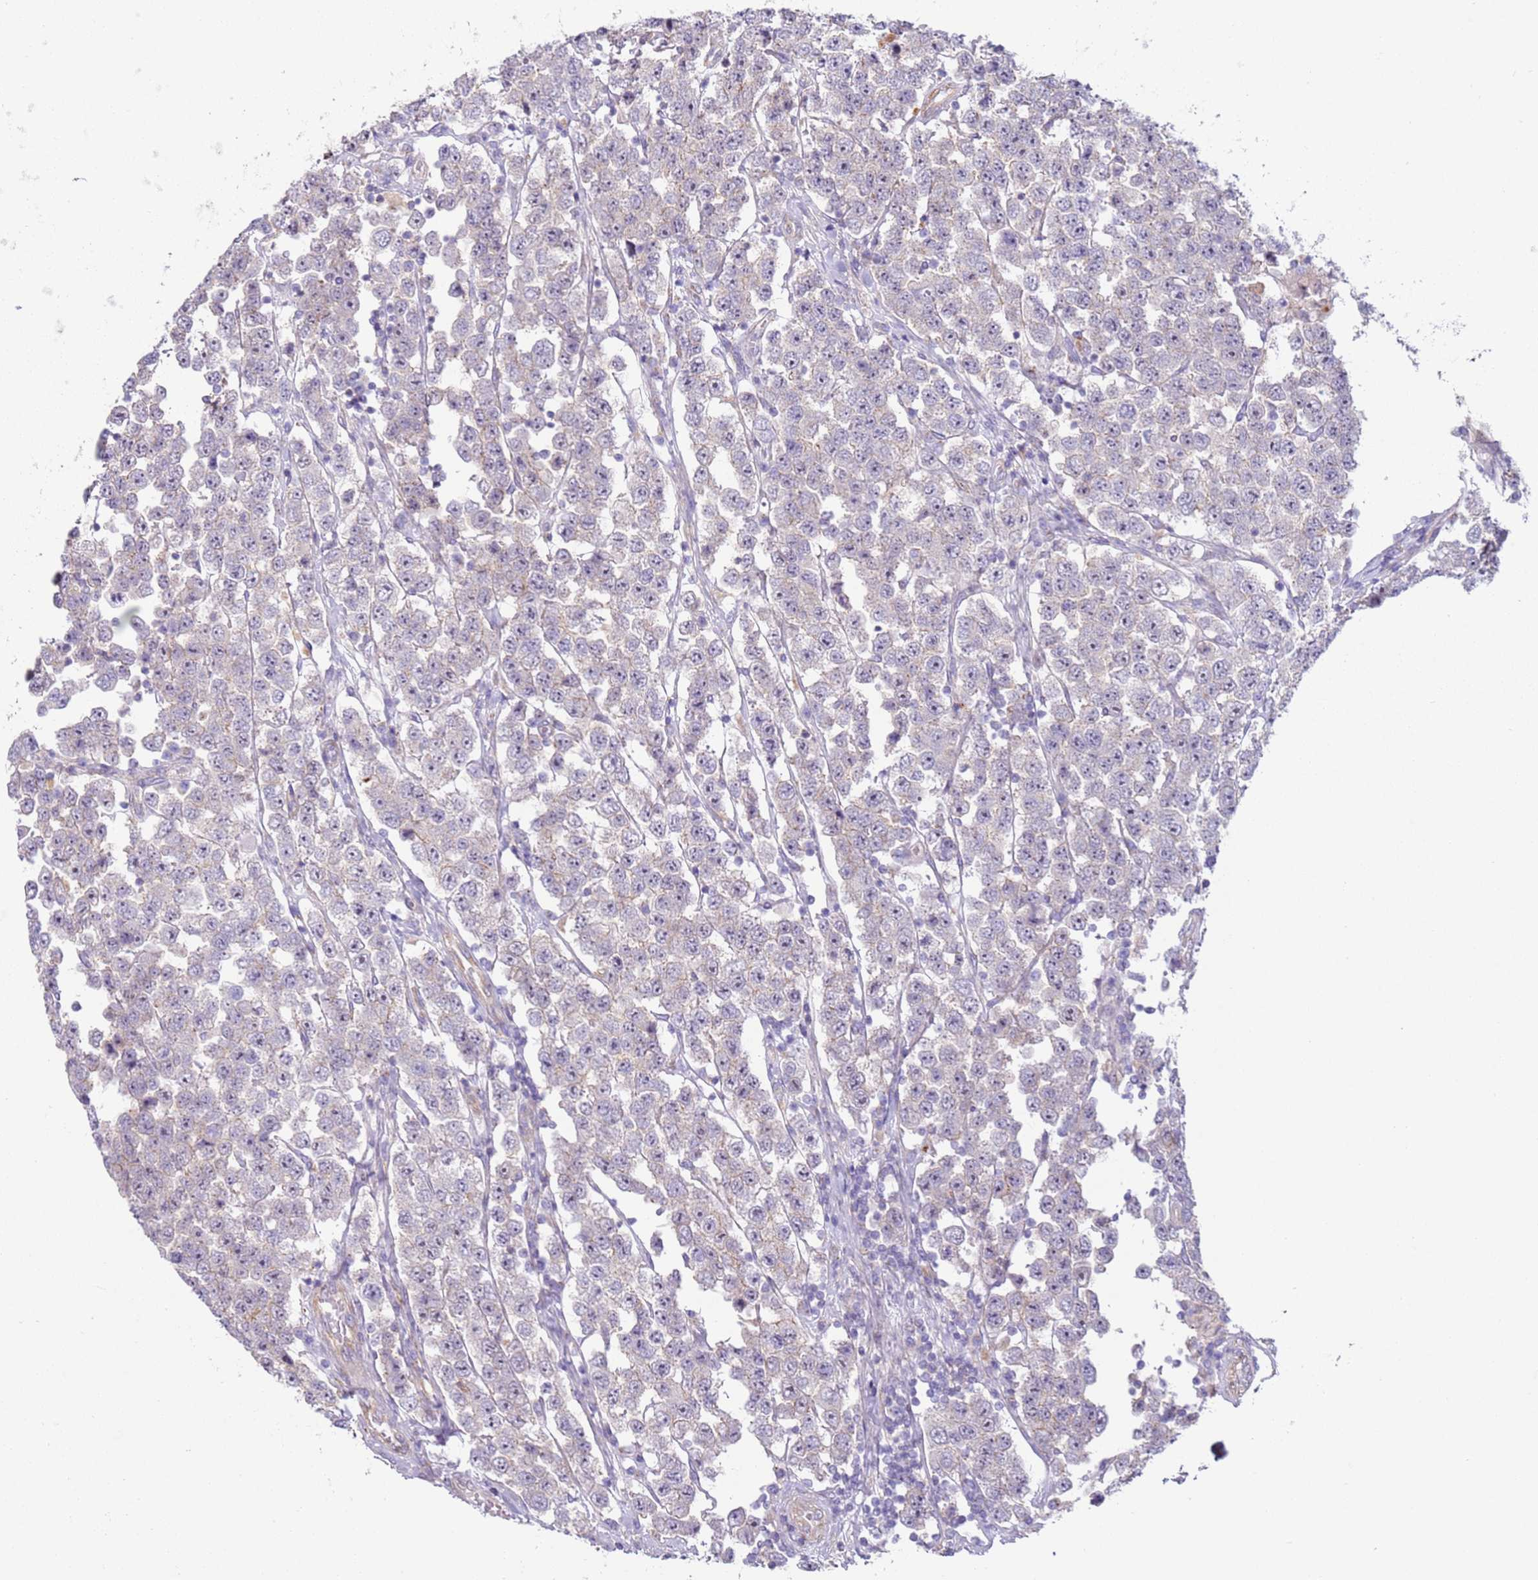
{"staining": {"intensity": "moderate", "quantity": "25%-75%", "location": "nuclear"}, "tissue": "testis cancer", "cell_type": "Tumor cells", "image_type": "cancer", "snomed": [{"axis": "morphology", "description": "Seminoma, NOS"}, {"axis": "topography", "description": "Testis"}], "caption": "IHC (DAB) staining of human testis cancer shows moderate nuclear protein staining in approximately 25%-75% of tumor cells.", "gene": "HEATR1", "patient": {"sex": "male", "age": 28}}